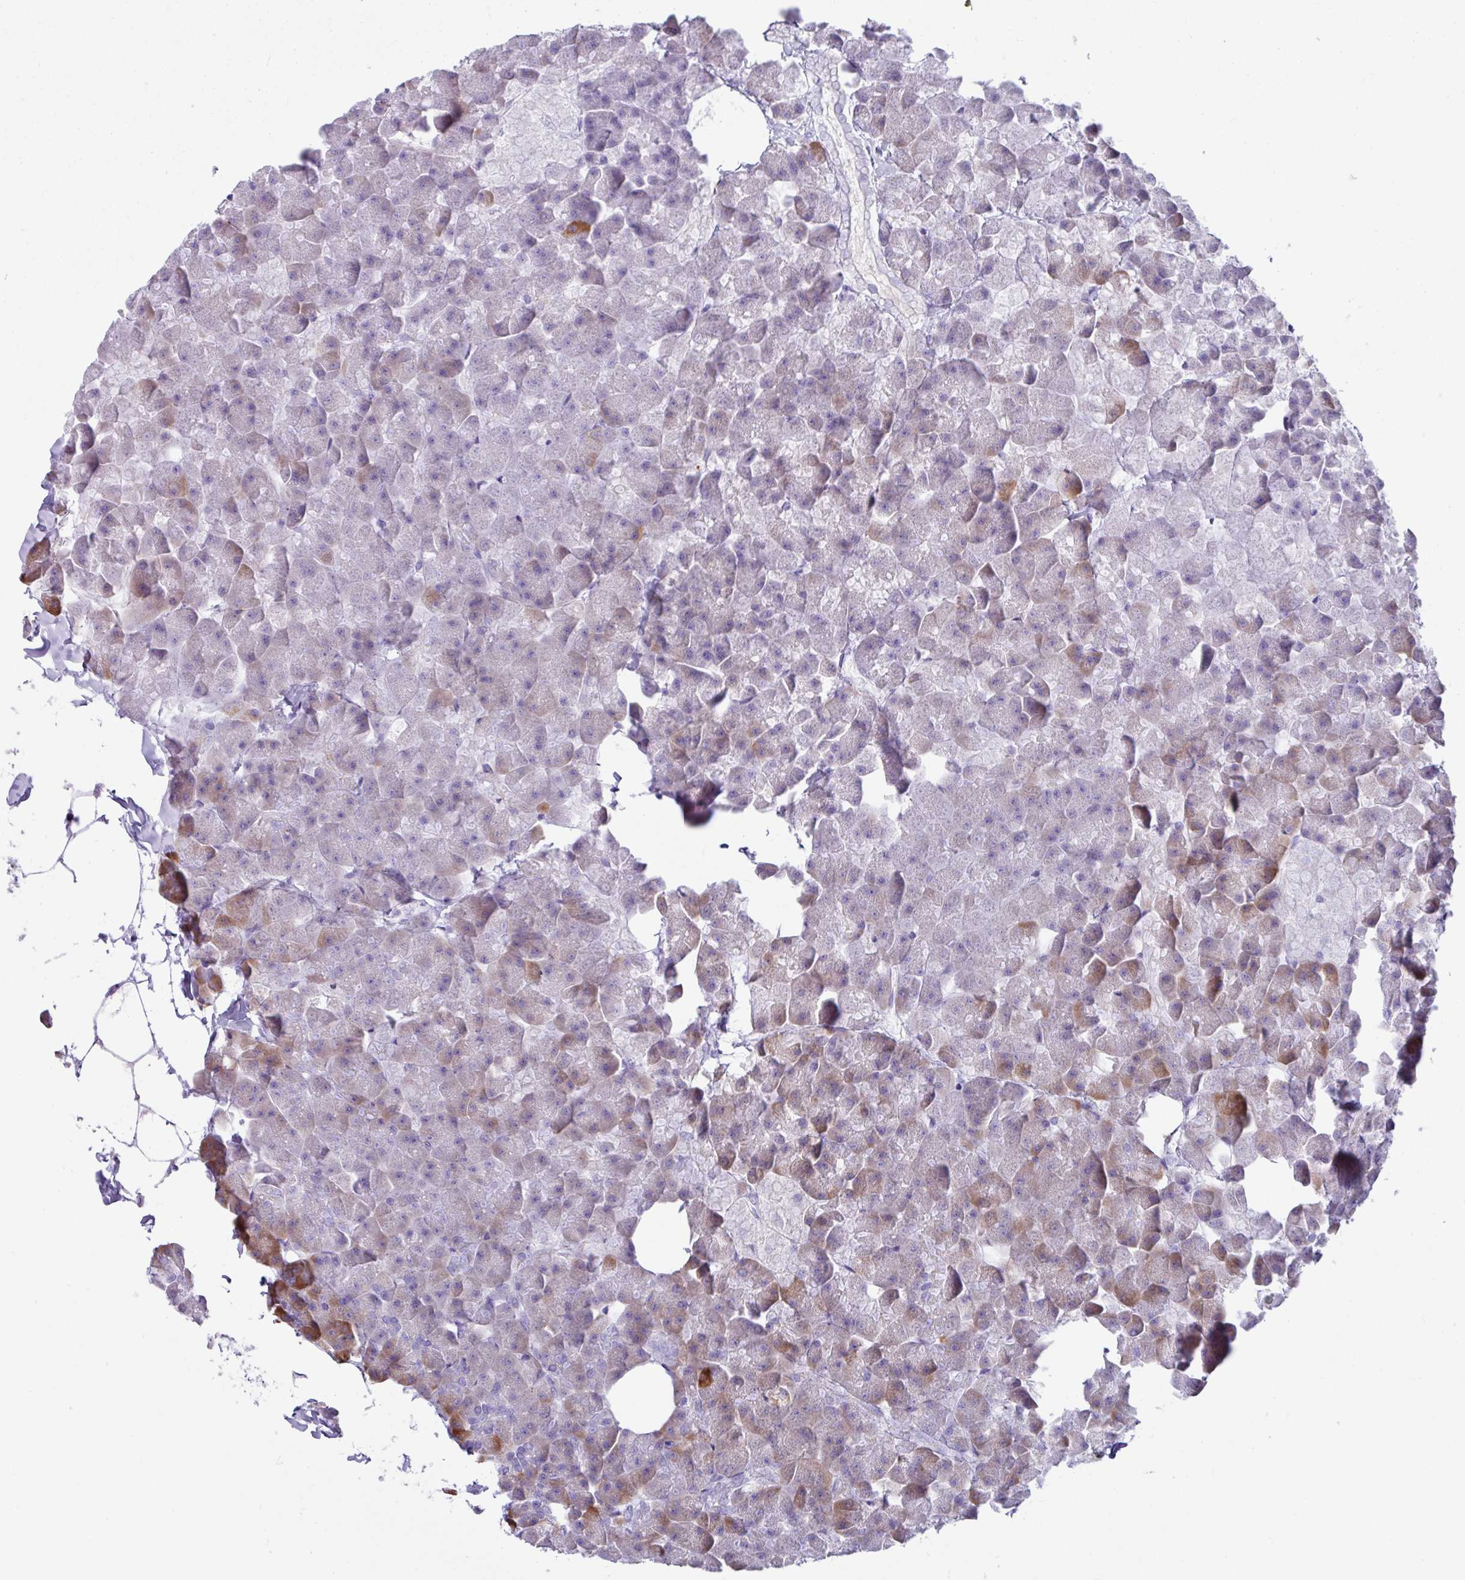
{"staining": {"intensity": "strong", "quantity": "25%-75%", "location": "cytoplasmic/membranous"}, "tissue": "pancreas", "cell_type": "Exocrine glandular cells", "image_type": "normal", "snomed": [{"axis": "morphology", "description": "Normal tissue, NOS"}, {"axis": "topography", "description": "Pancreas"}], "caption": "An immunohistochemistry (IHC) image of unremarkable tissue is shown. Protein staining in brown labels strong cytoplasmic/membranous positivity in pancreas within exocrine glandular cells.", "gene": "NCCRP1", "patient": {"sex": "male", "age": 35}}